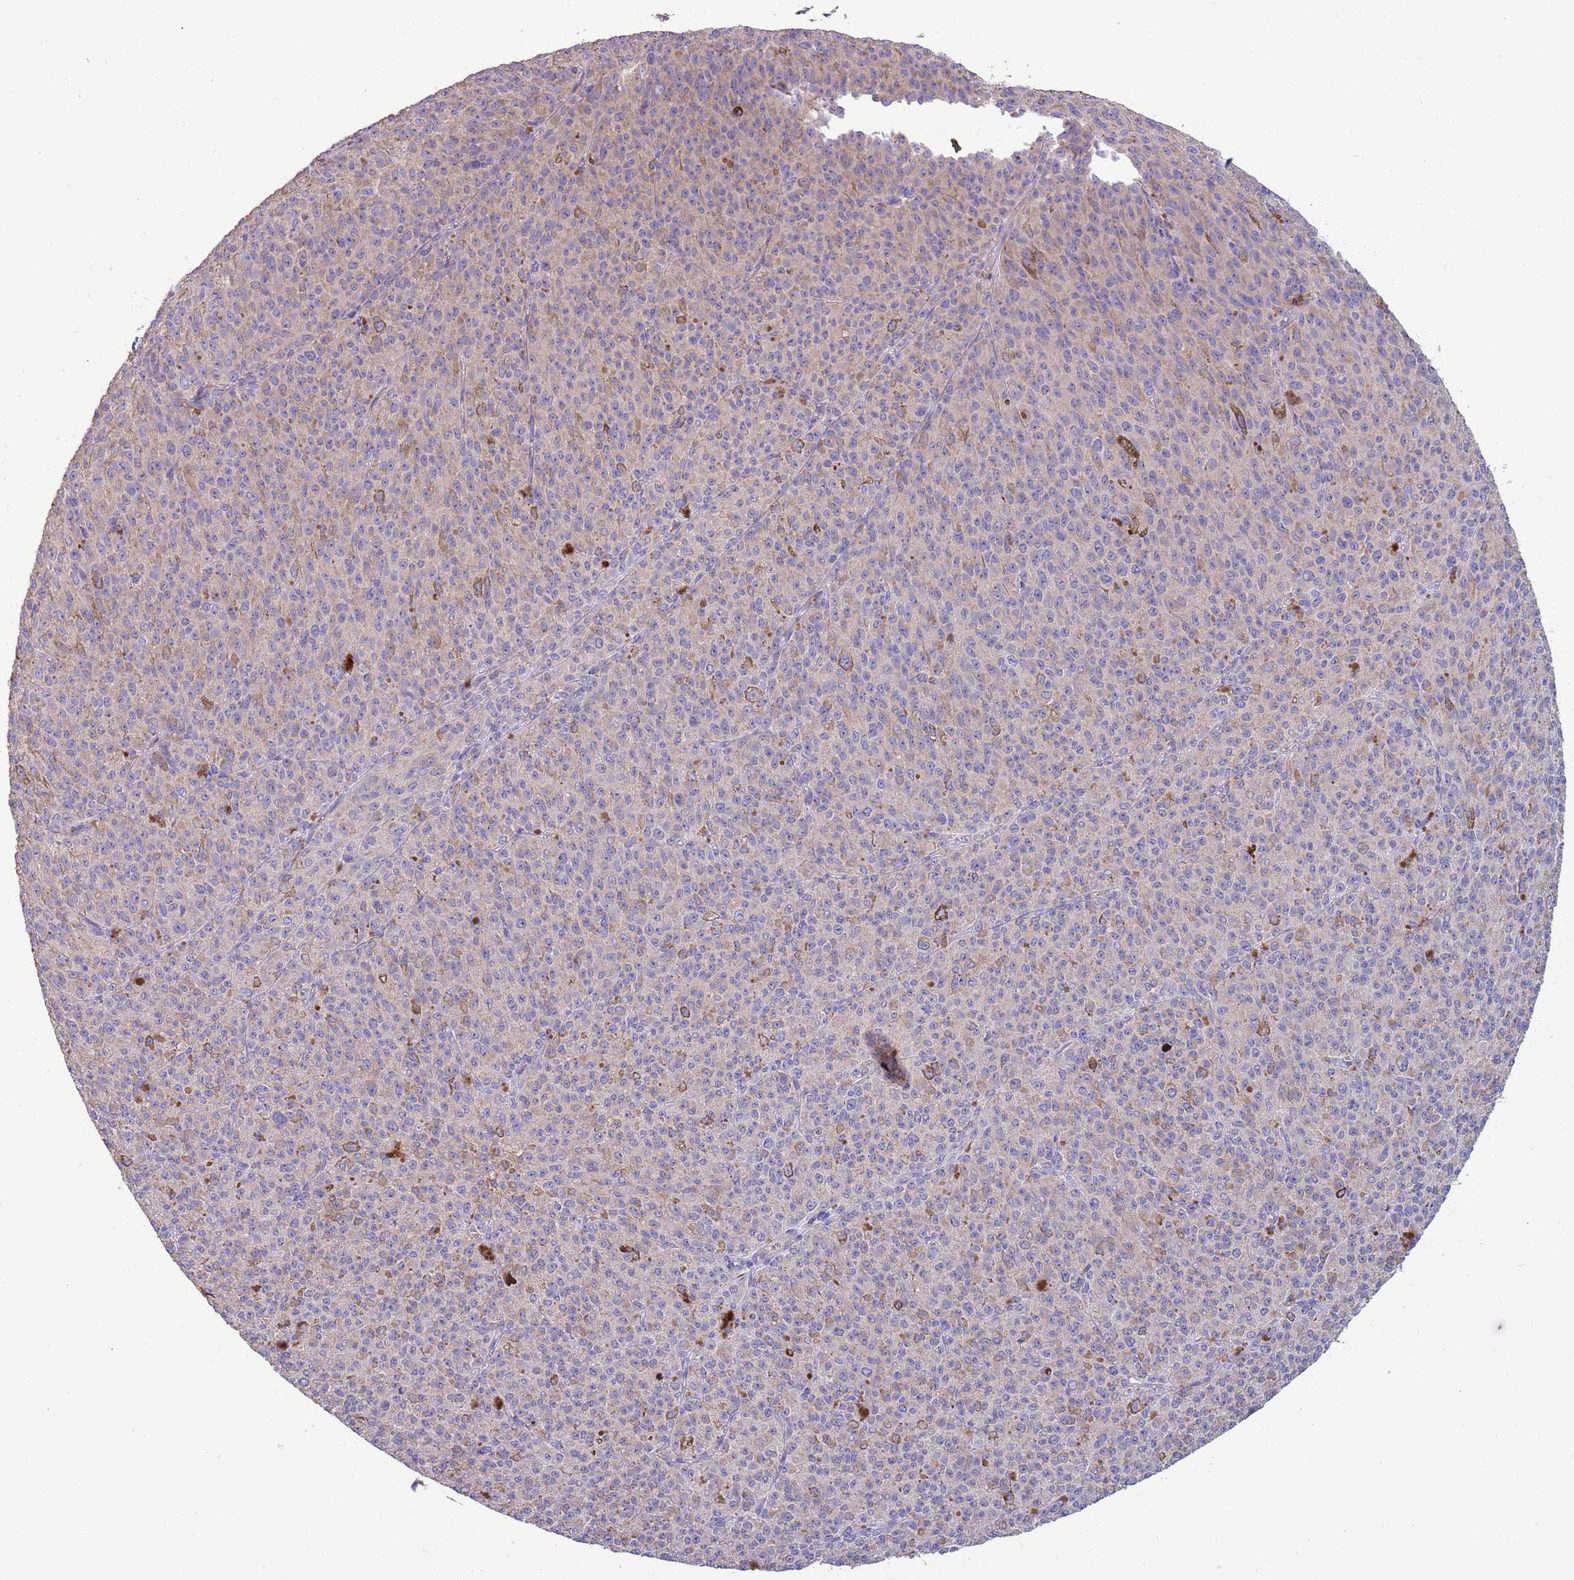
{"staining": {"intensity": "negative", "quantity": "none", "location": "none"}, "tissue": "melanoma", "cell_type": "Tumor cells", "image_type": "cancer", "snomed": [{"axis": "morphology", "description": "Malignant melanoma, NOS"}, {"axis": "topography", "description": "Skin"}], "caption": "Immunohistochemistry (IHC) micrograph of malignant melanoma stained for a protein (brown), which displays no positivity in tumor cells.", "gene": "TRMO", "patient": {"sex": "female", "age": 52}}